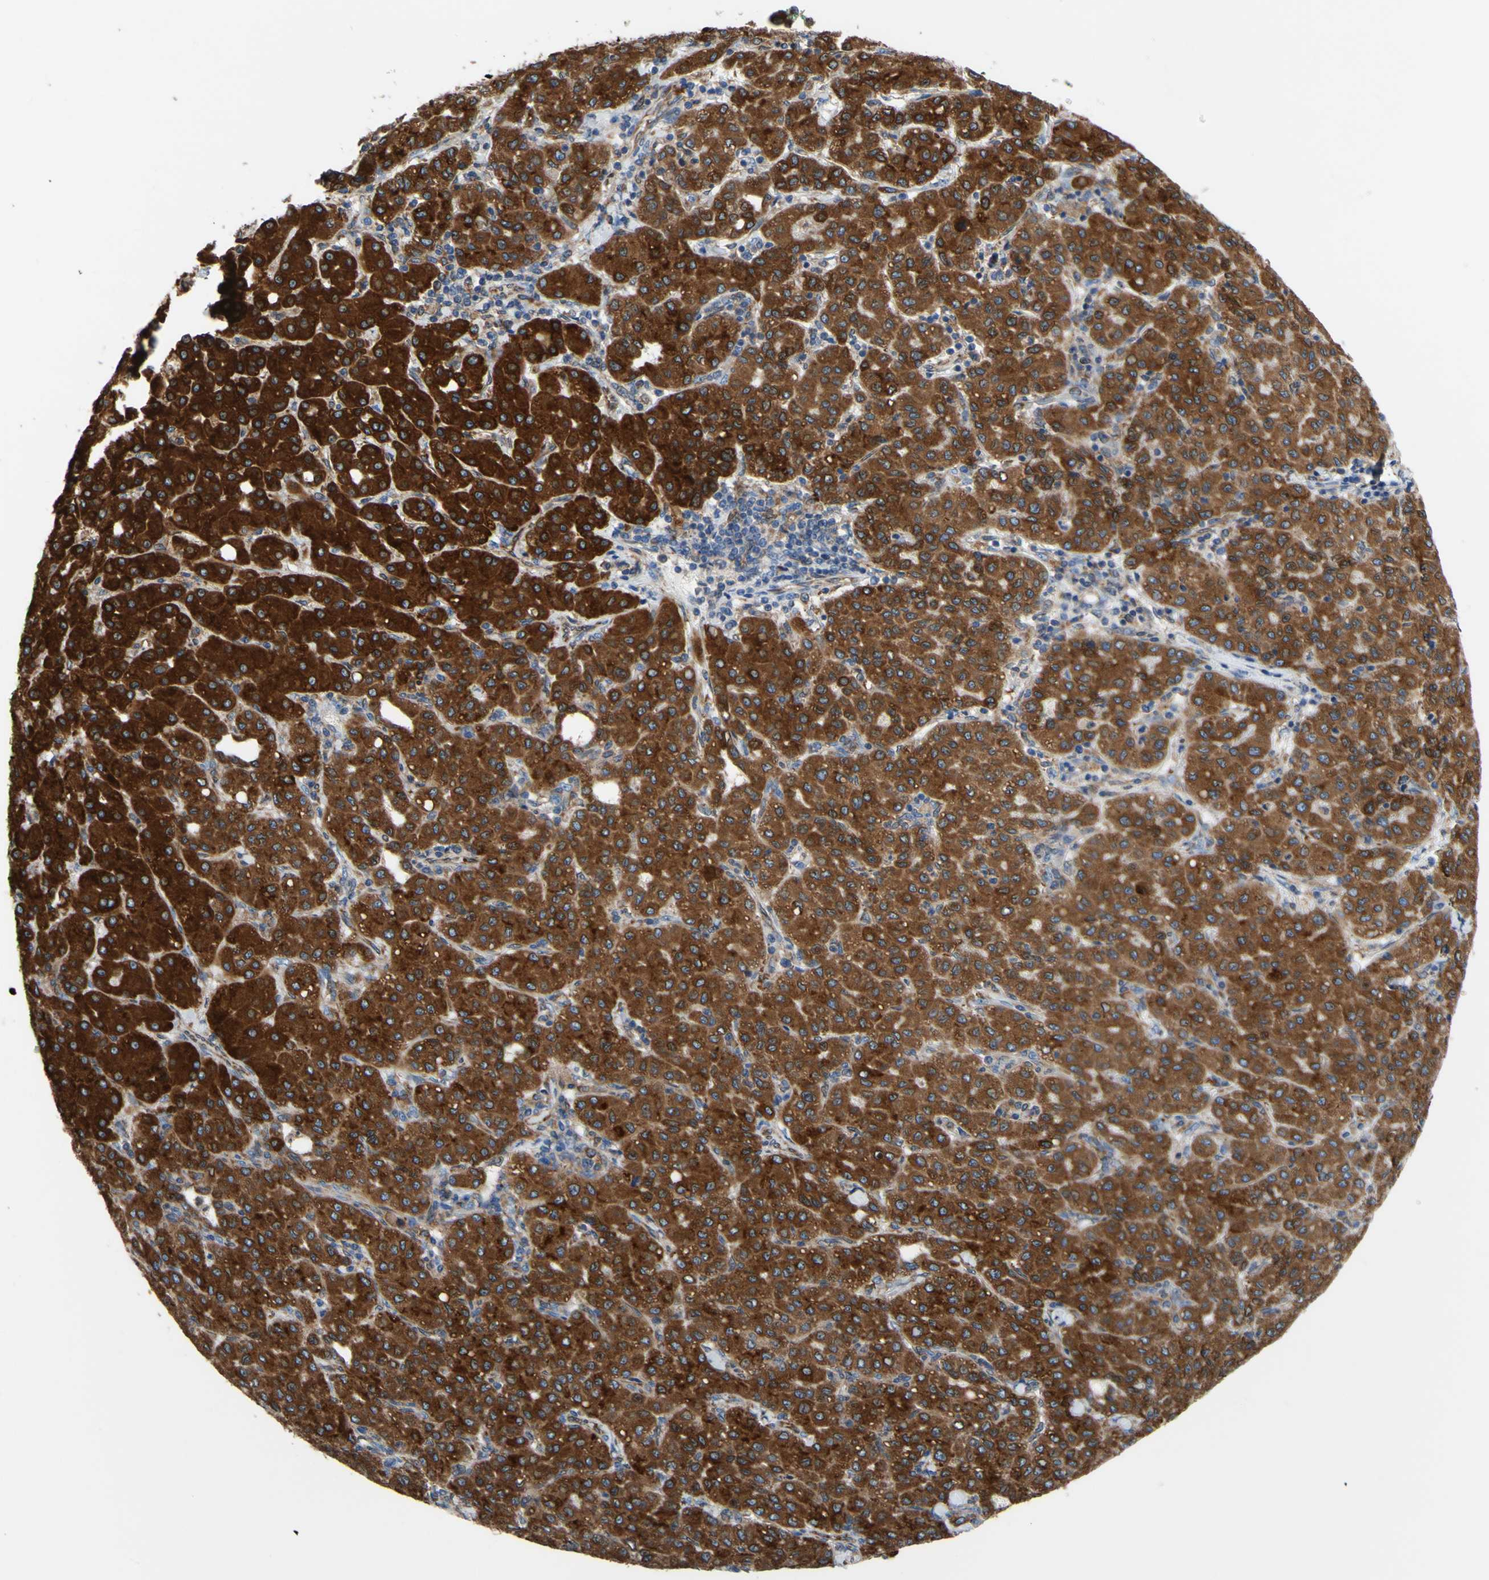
{"staining": {"intensity": "strong", "quantity": ">75%", "location": "cytoplasmic/membranous"}, "tissue": "liver cancer", "cell_type": "Tumor cells", "image_type": "cancer", "snomed": [{"axis": "morphology", "description": "Carcinoma, Hepatocellular, NOS"}, {"axis": "topography", "description": "Liver"}], "caption": "Hepatocellular carcinoma (liver) stained with a brown dye demonstrates strong cytoplasmic/membranous positive expression in about >75% of tumor cells.", "gene": "MGST2", "patient": {"sex": "male", "age": 65}}